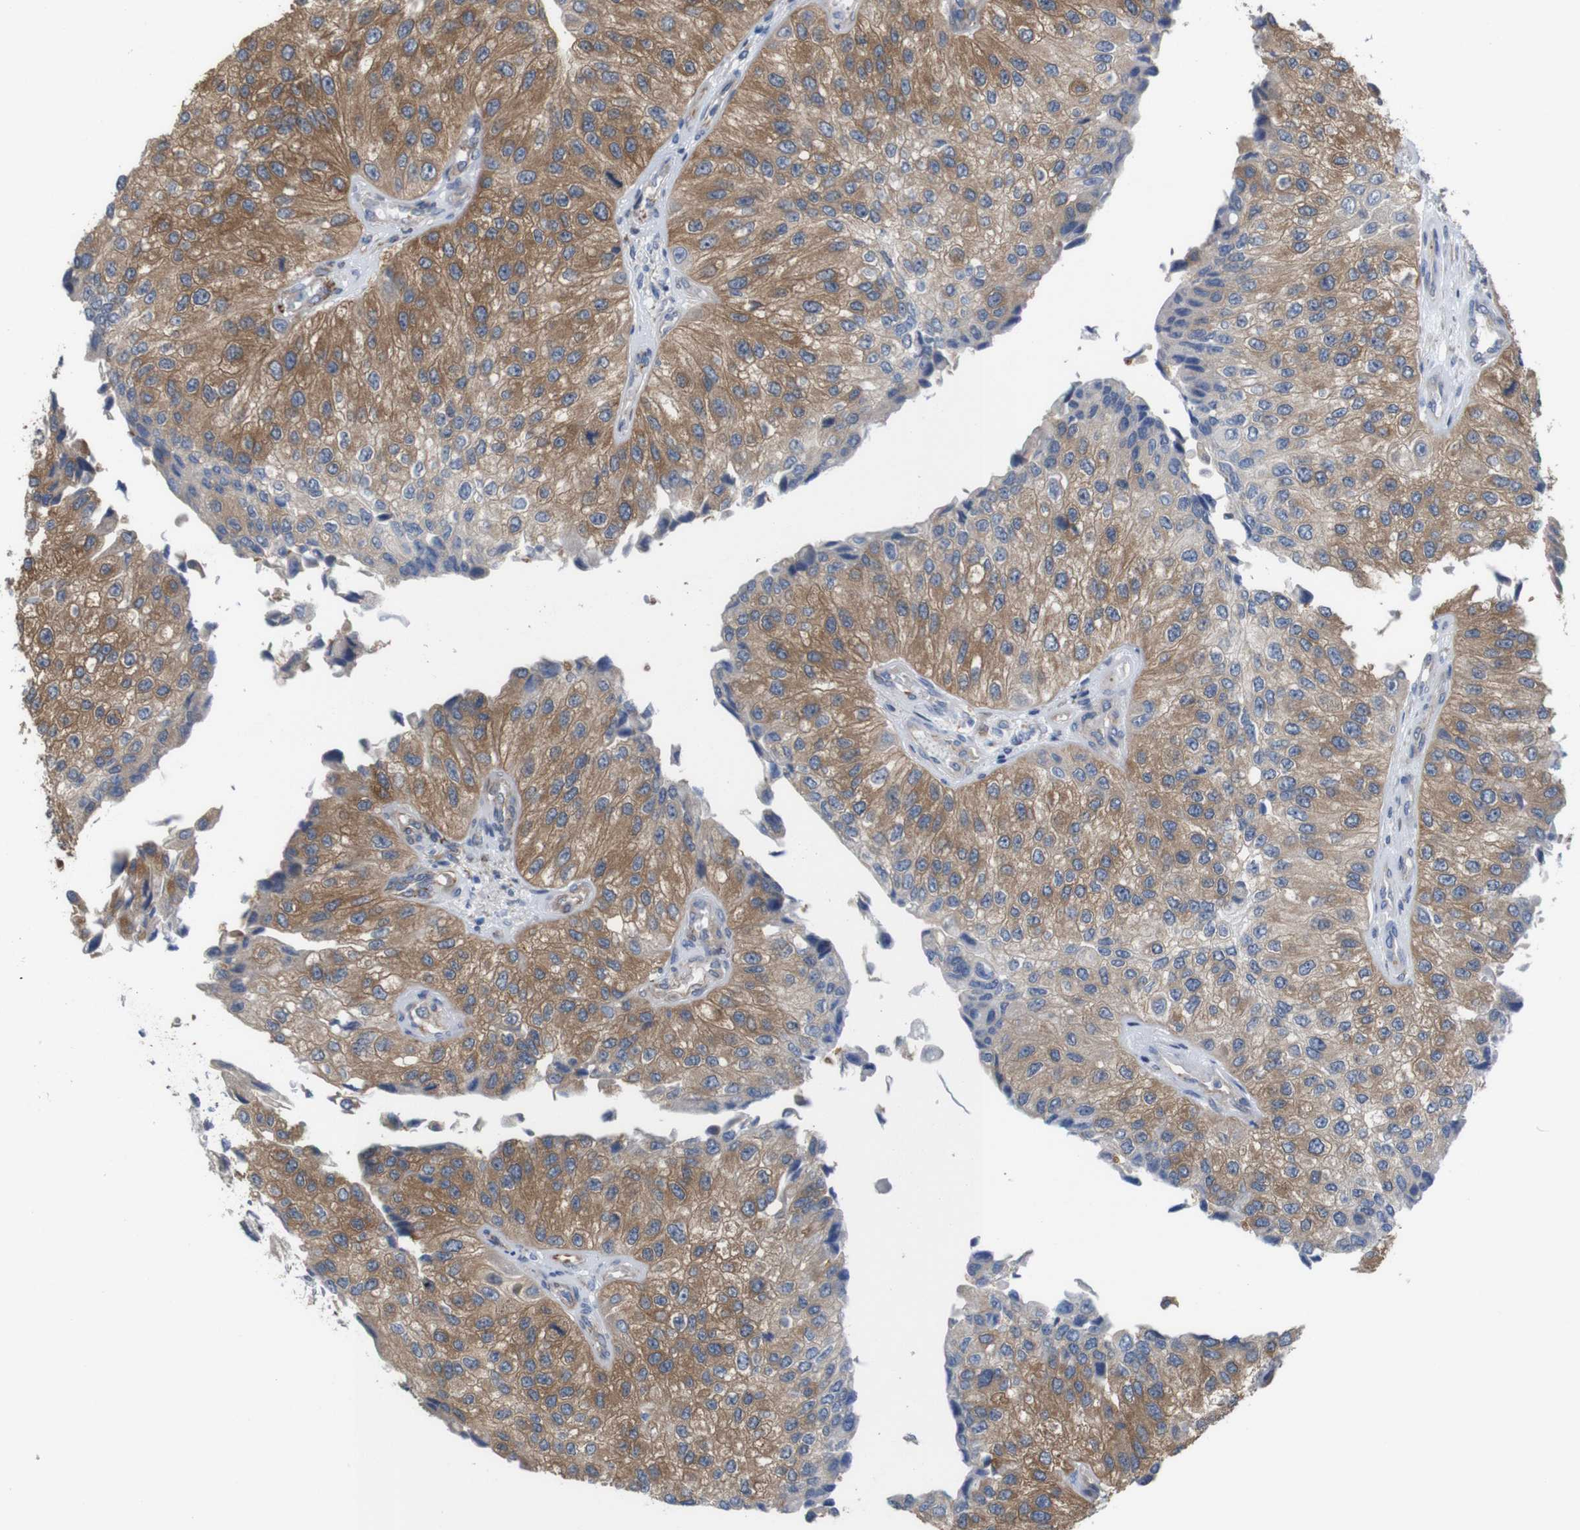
{"staining": {"intensity": "moderate", "quantity": ">75%", "location": "cytoplasmic/membranous"}, "tissue": "urothelial cancer", "cell_type": "Tumor cells", "image_type": "cancer", "snomed": [{"axis": "morphology", "description": "Urothelial carcinoma, High grade"}, {"axis": "topography", "description": "Kidney"}, {"axis": "topography", "description": "Urinary bladder"}], "caption": "Immunohistochemical staining of urothelial cancer reveals moderate cytoplasmic/membranous protein positivity in approximately >75% of tumor cells. The protein is shown in brown color, while the nuclei are stained blue.", "gene": "JPH1", "patient": {"sex": "male", "age": 77}}